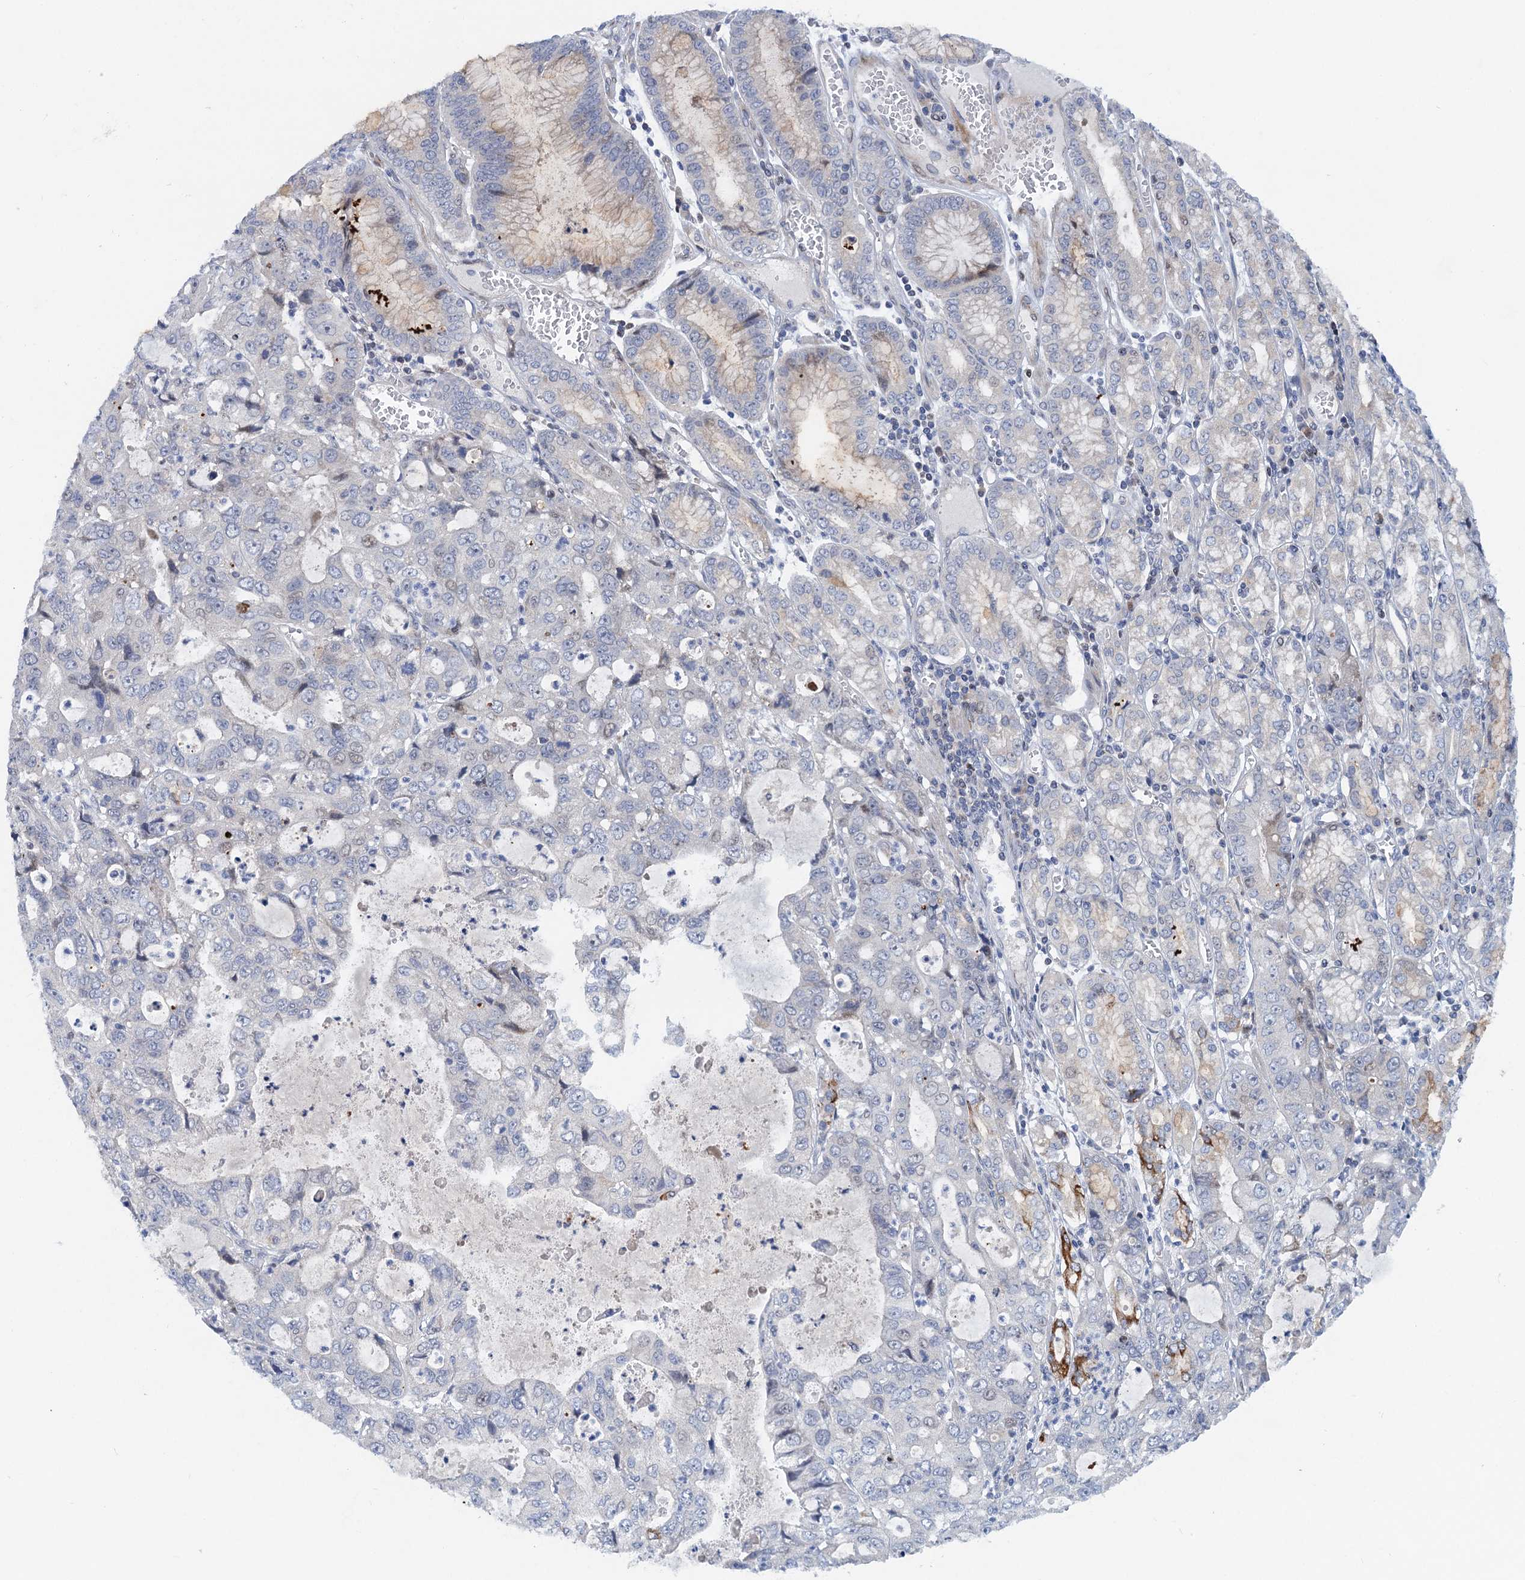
{"staining": {"intensity": "strong", "quantity": "<25%", "location": "cytoplasmic/membranous"}, "tissue": "stomach cancer", "cell_type": "Tumor cells", "image_type": "cancer", "snomed": [{"axis": "morphology", "description": "Adenocarcinoma, NOS"}, {"axis": "topography", "description": "Stomach, upper"}], "caption": "DAB immunohistochemical staining of human stomach cancer (adenocarcinoma) demonstrates strong cytoplasmic/membranous protein positivity in about <25% of tumor cells.", "gene": "QPCTL", "patient": {"sex": "female", "age": 52}}